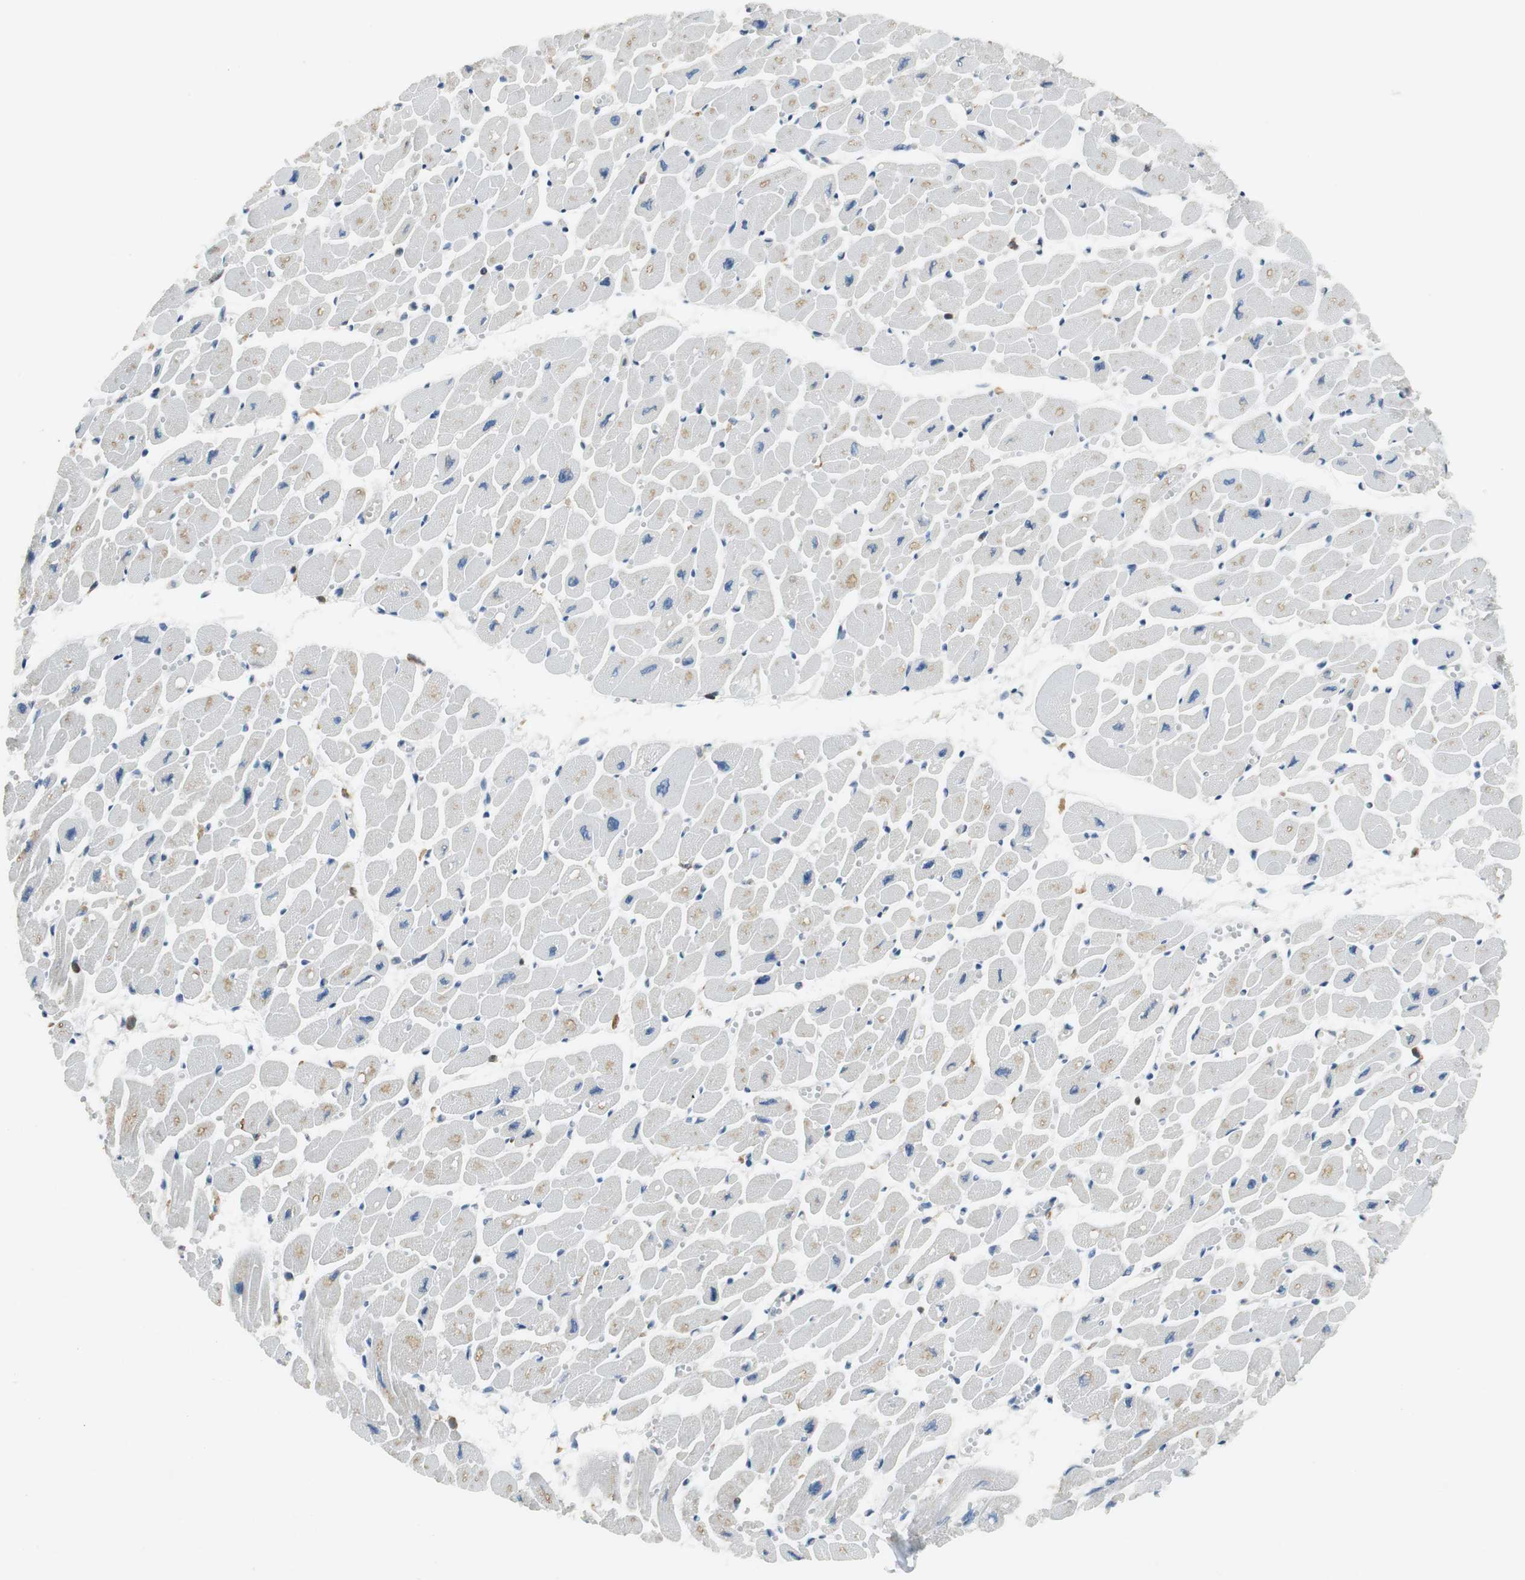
{"staining": {"intensity": "weak", "quantity": "<25%", "location": "cytoplasmic/membranous"}, "tissue": "heart muscle", "cell_type": "Cardiomyocytes", "image_type": "normal", "snomed": [{"axis": "morphology", "description": "Normal tissue, NOS"}, {"axis": "topography", "description": "Heart"}], "caption": "The image shows no significant positivity in cardiomyocytes of heart muscle.", "gene": "ARPC3", "patient": {"sex": "female", "age": 54}}